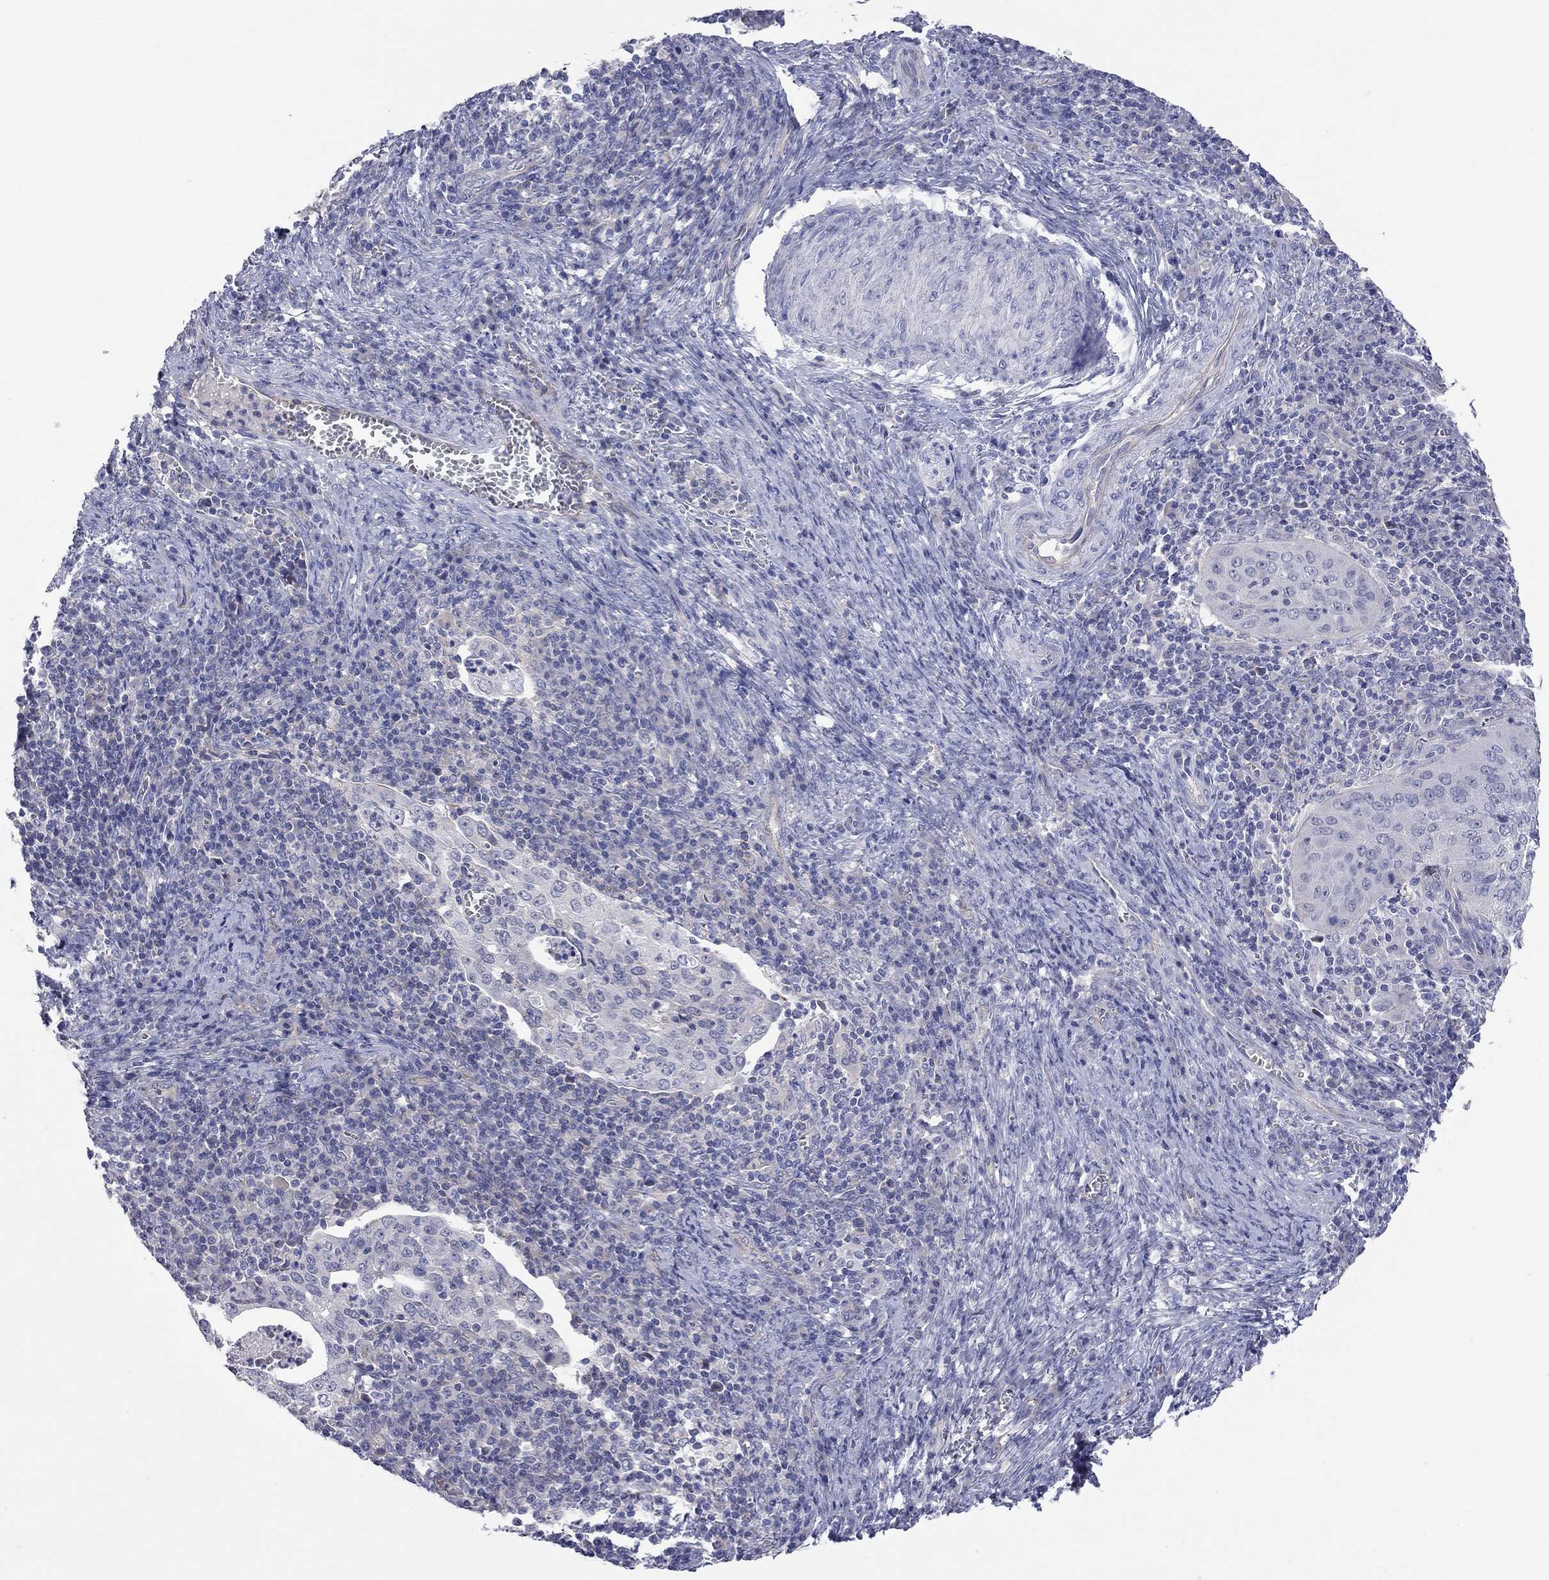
{"staining": {"intensity": "negative", "quantity": "none", "location": "none"}, "tissue": "cervical cancer", "cell_type": "Tumor cells", "image_type": "cancer", "snomed": [{"axis": "morphology", "description": "Squamous cell carcinoma, NOS"}, {"axis": "topography", "description": "Cervix"}], "caption": "A high-resolution histopathology image shows IHC staining of squamous cell carcinoma (cervical), which exhibits no significant staining in tumor cells. The staining is performed using DAB brown chromogen with nuclei counter-stained in using hematoxylin.", "gene": "KCNB1", "patient": {"sex": "female", "age": 39}}